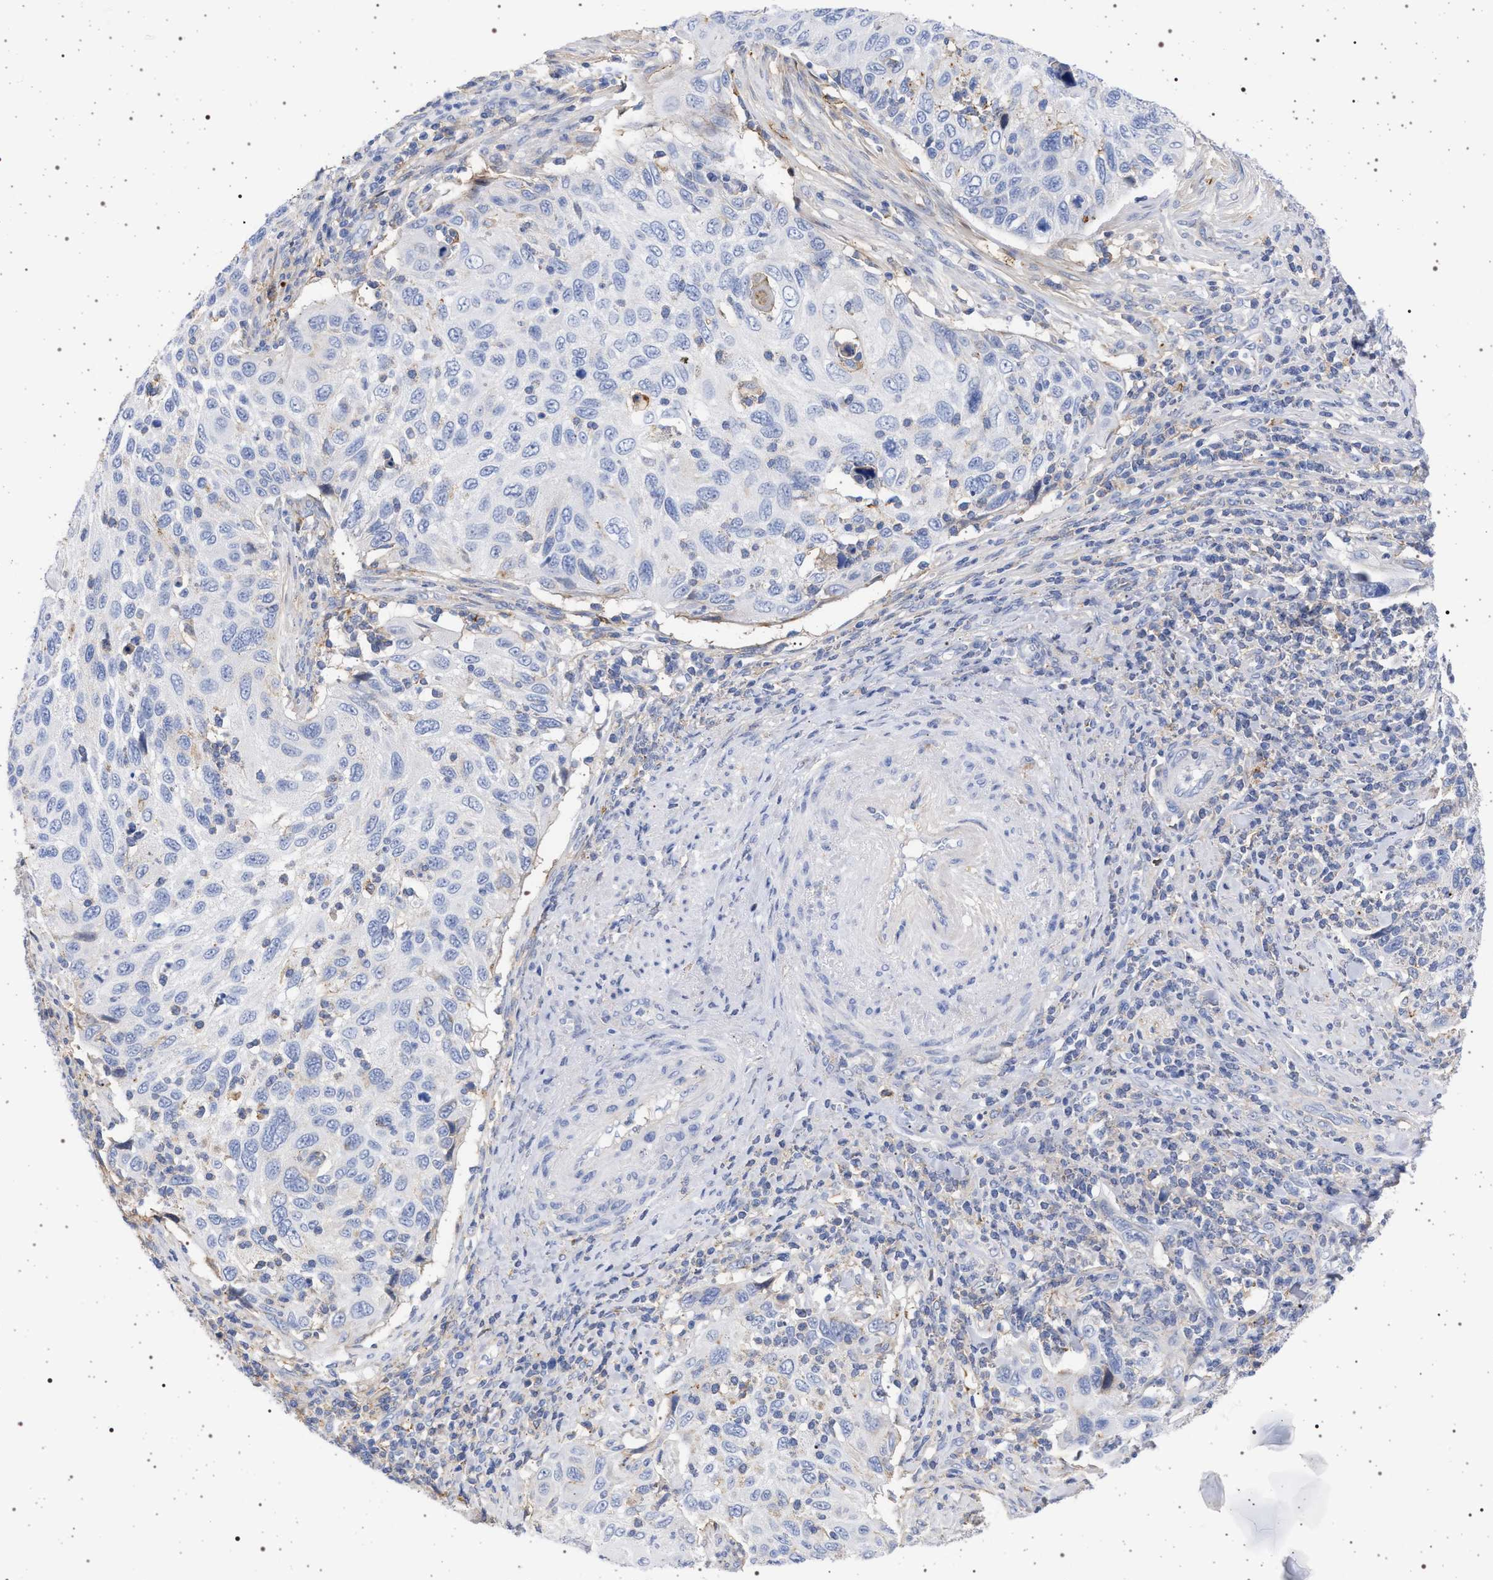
{"staining": {"intensity": "negative", "quantity": "none", "location": "none"}, "tissue": "cervical cancer", "cell_type": "Tumor cells", "image_type": "cancer", "snomed": [{"axis": "morphology", "description": "Squamous cell carcinoma, NOS"}, {"axis": "topography", "description": "Cervix"}], "caption": "Protein analysis of cervical cancer shows no significant positivity in tumor cells.", "gene": "PLG", "patient": {"sex": "female", "age": 70}}